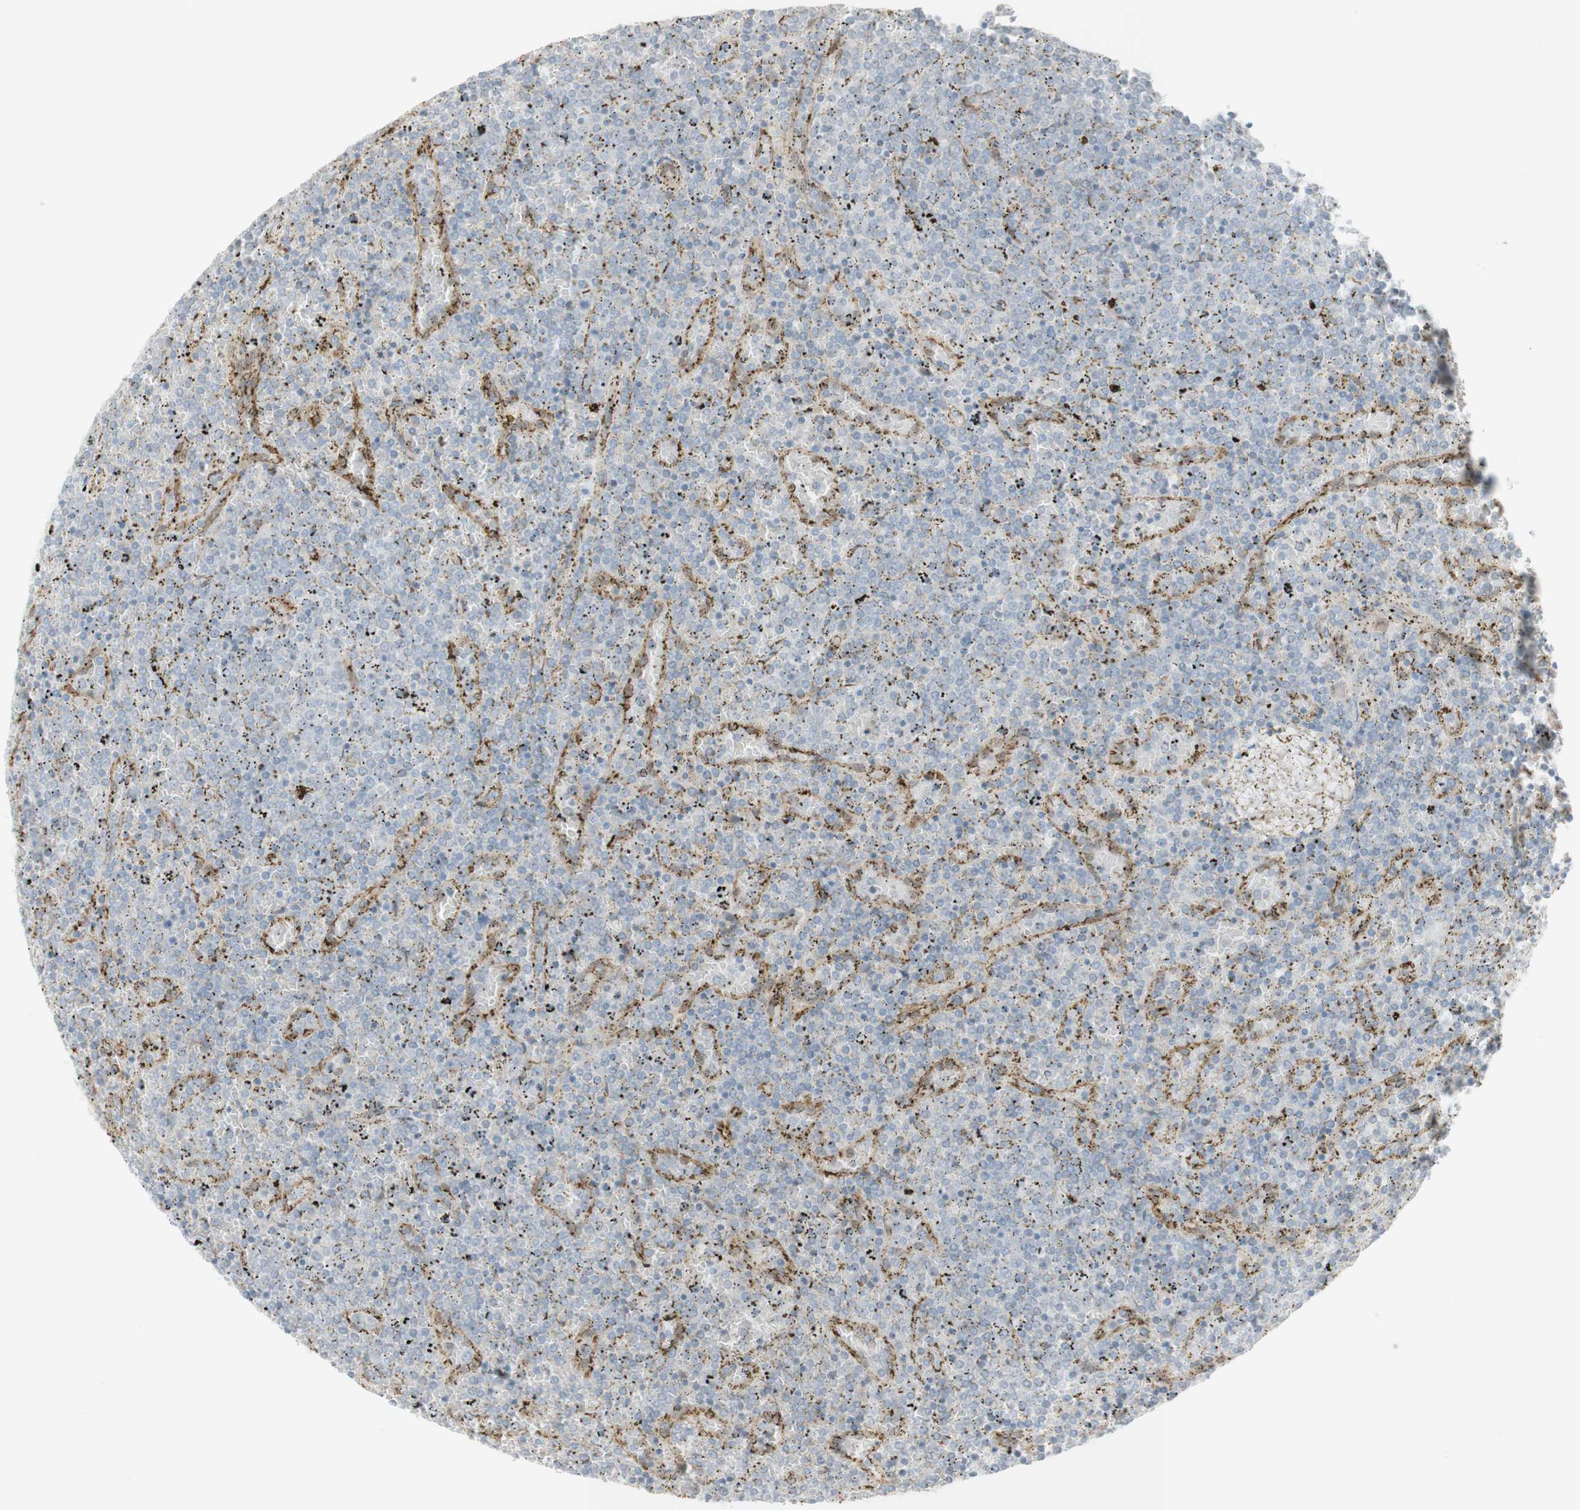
{"staining": {"intensity": "negative", "quantity": "none", "location": "none"}, "tissue": "lymphoma", "cell_type": "Tumor cells", "image_type": "cancer", "snomed": [{"axis": "morphology", "description": "Malignant lymphoma, non-Hodgkin's type, Low grade"}, {"axis": "topography", "description": "Spleen"}], "caption": "Malignant lymphoma, non-Hodgkin's type (low-grade) was stained to show a protein in brown. There is no significant staining in tumor cells. (DAB immunohistochemistry (IHC) visualized using brightfield microscopy, high magnification).", "gene": "CNN3", "patient": {"sex": "female", "age": 77}}